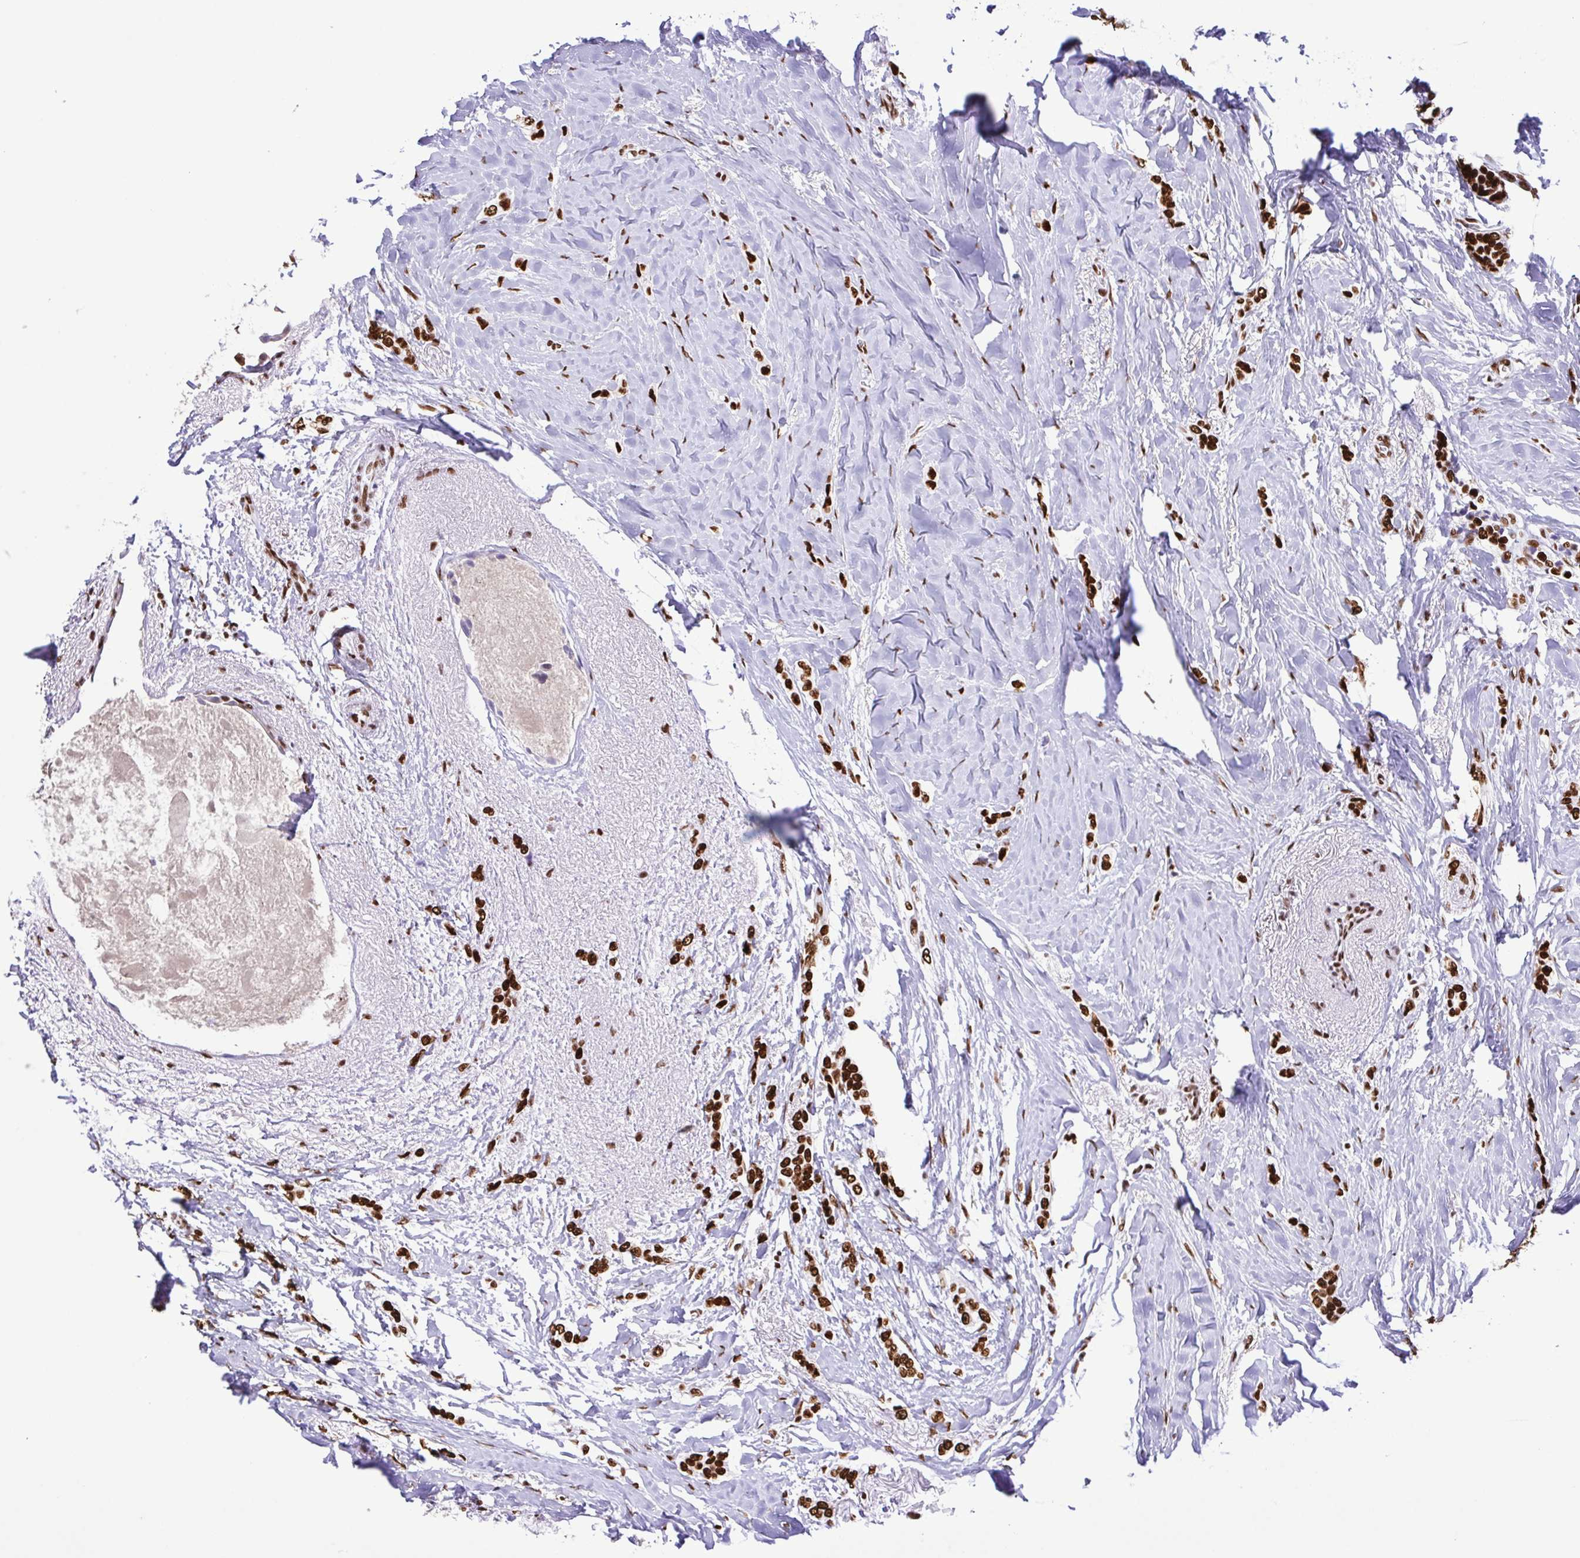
{"staining": {"intensity": "strong", "quantity": ">75%", "location": "nuclear"}, "tissue": "breast cancer", "cell_type": "Tumor cells", "image_type": "cancer", "snomed": [{"axis": "morphology", "description": "Normal tissue, NOS"}, {"axis": "morphology", "description": "Duct carcinoma"}, {"axis": "topography", "description": "Breast"}], "caption": "DAB (3,3'-diaminobenzidine) immunohistochemical staining of human breast cancer (intraductal carcinoma) displays strong nuclear protein staining in approximately >75% of tumor cells.", "gene": "TRIM28", "patient": {"sex": "female", "age": 77}}